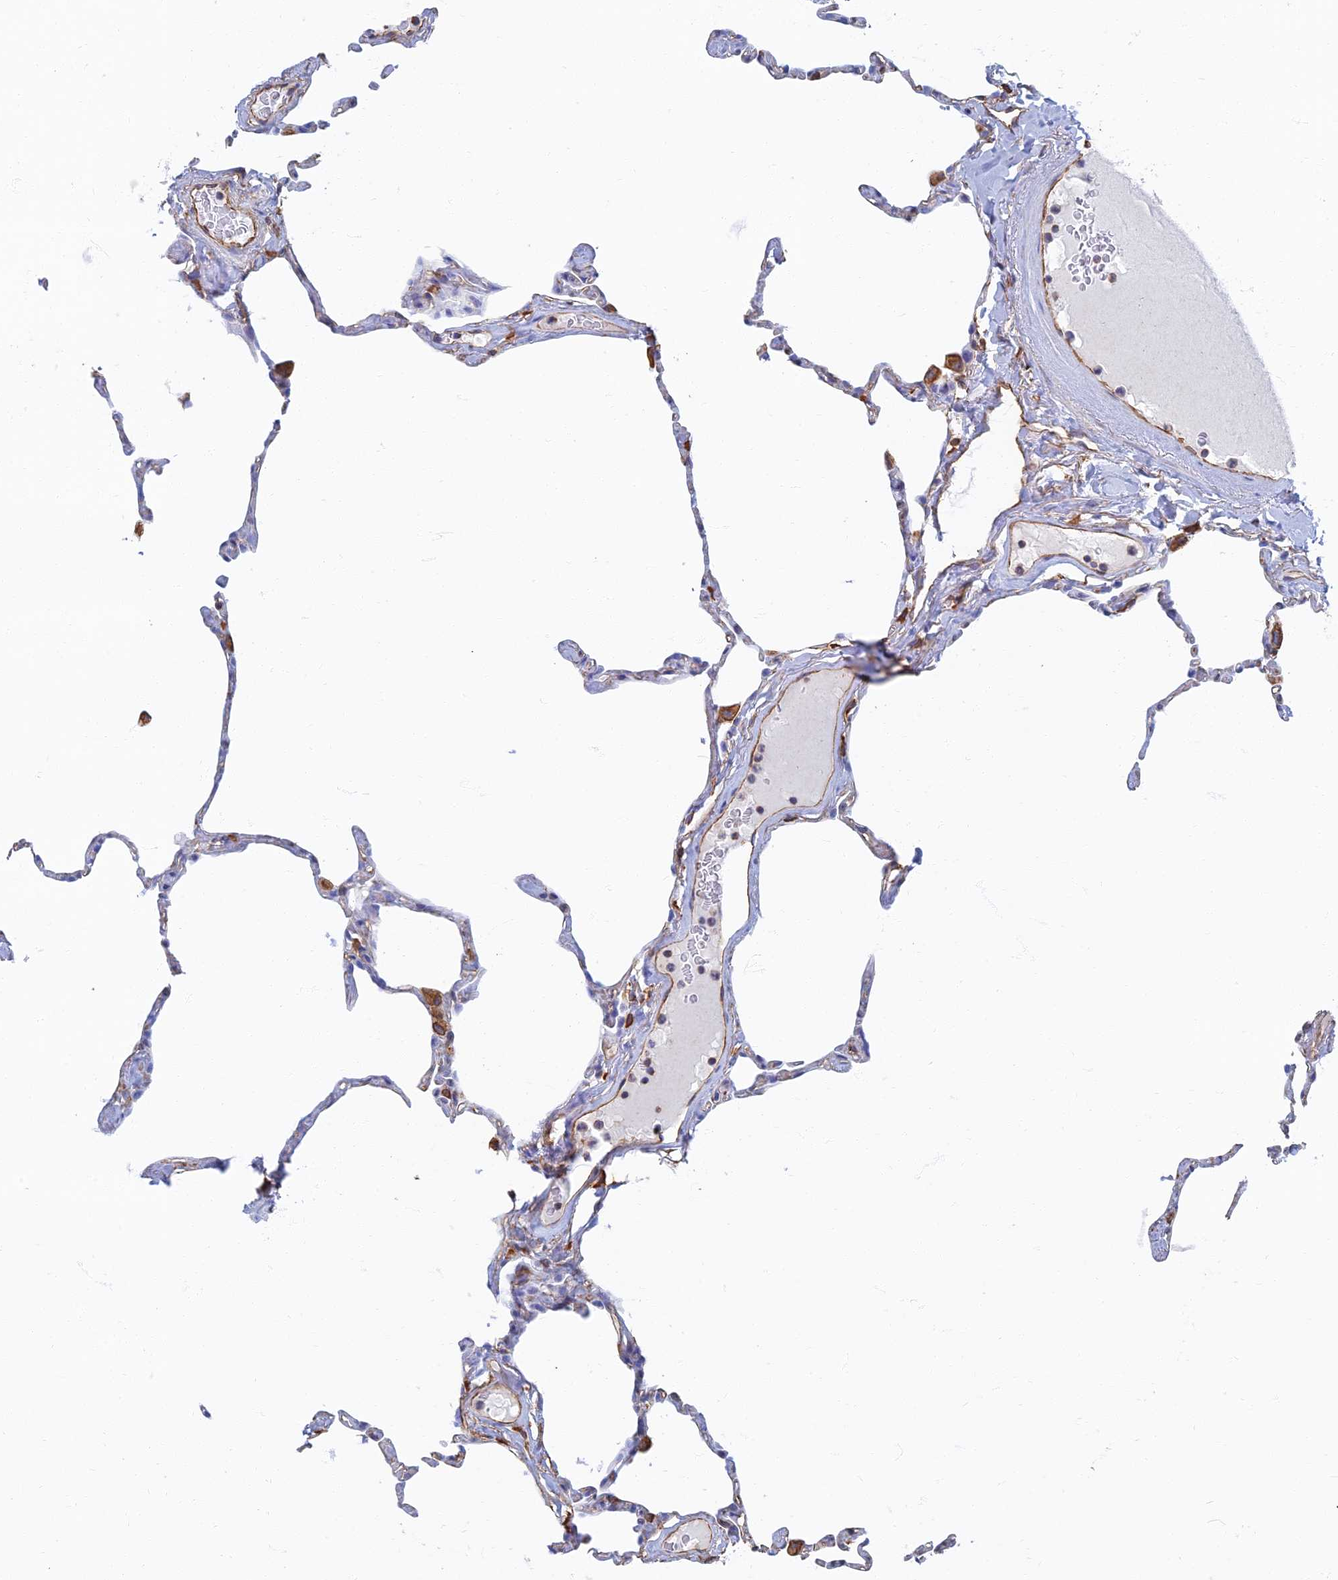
{"staining": {"intensity": "negative", "quantity": "none", "location": "none"}, "tissue": "lung", "cell_type": "Alveolar cells", "image_type": "normal", "snomed": [{"axis": "morphology", "description": "Normal tissue, NOS"}, {"axis": "topography", "description": "Lung"}], "caption": "This micrograph is of benign lung stained with immunohistochemistry to label a protein in brown with the nuclei are counter-stained blue. There is no expression in alveolar cells. Nuclei are stained in blue.", "gene": "RMC1", "patient": {"sex": "male", "age": 65}}